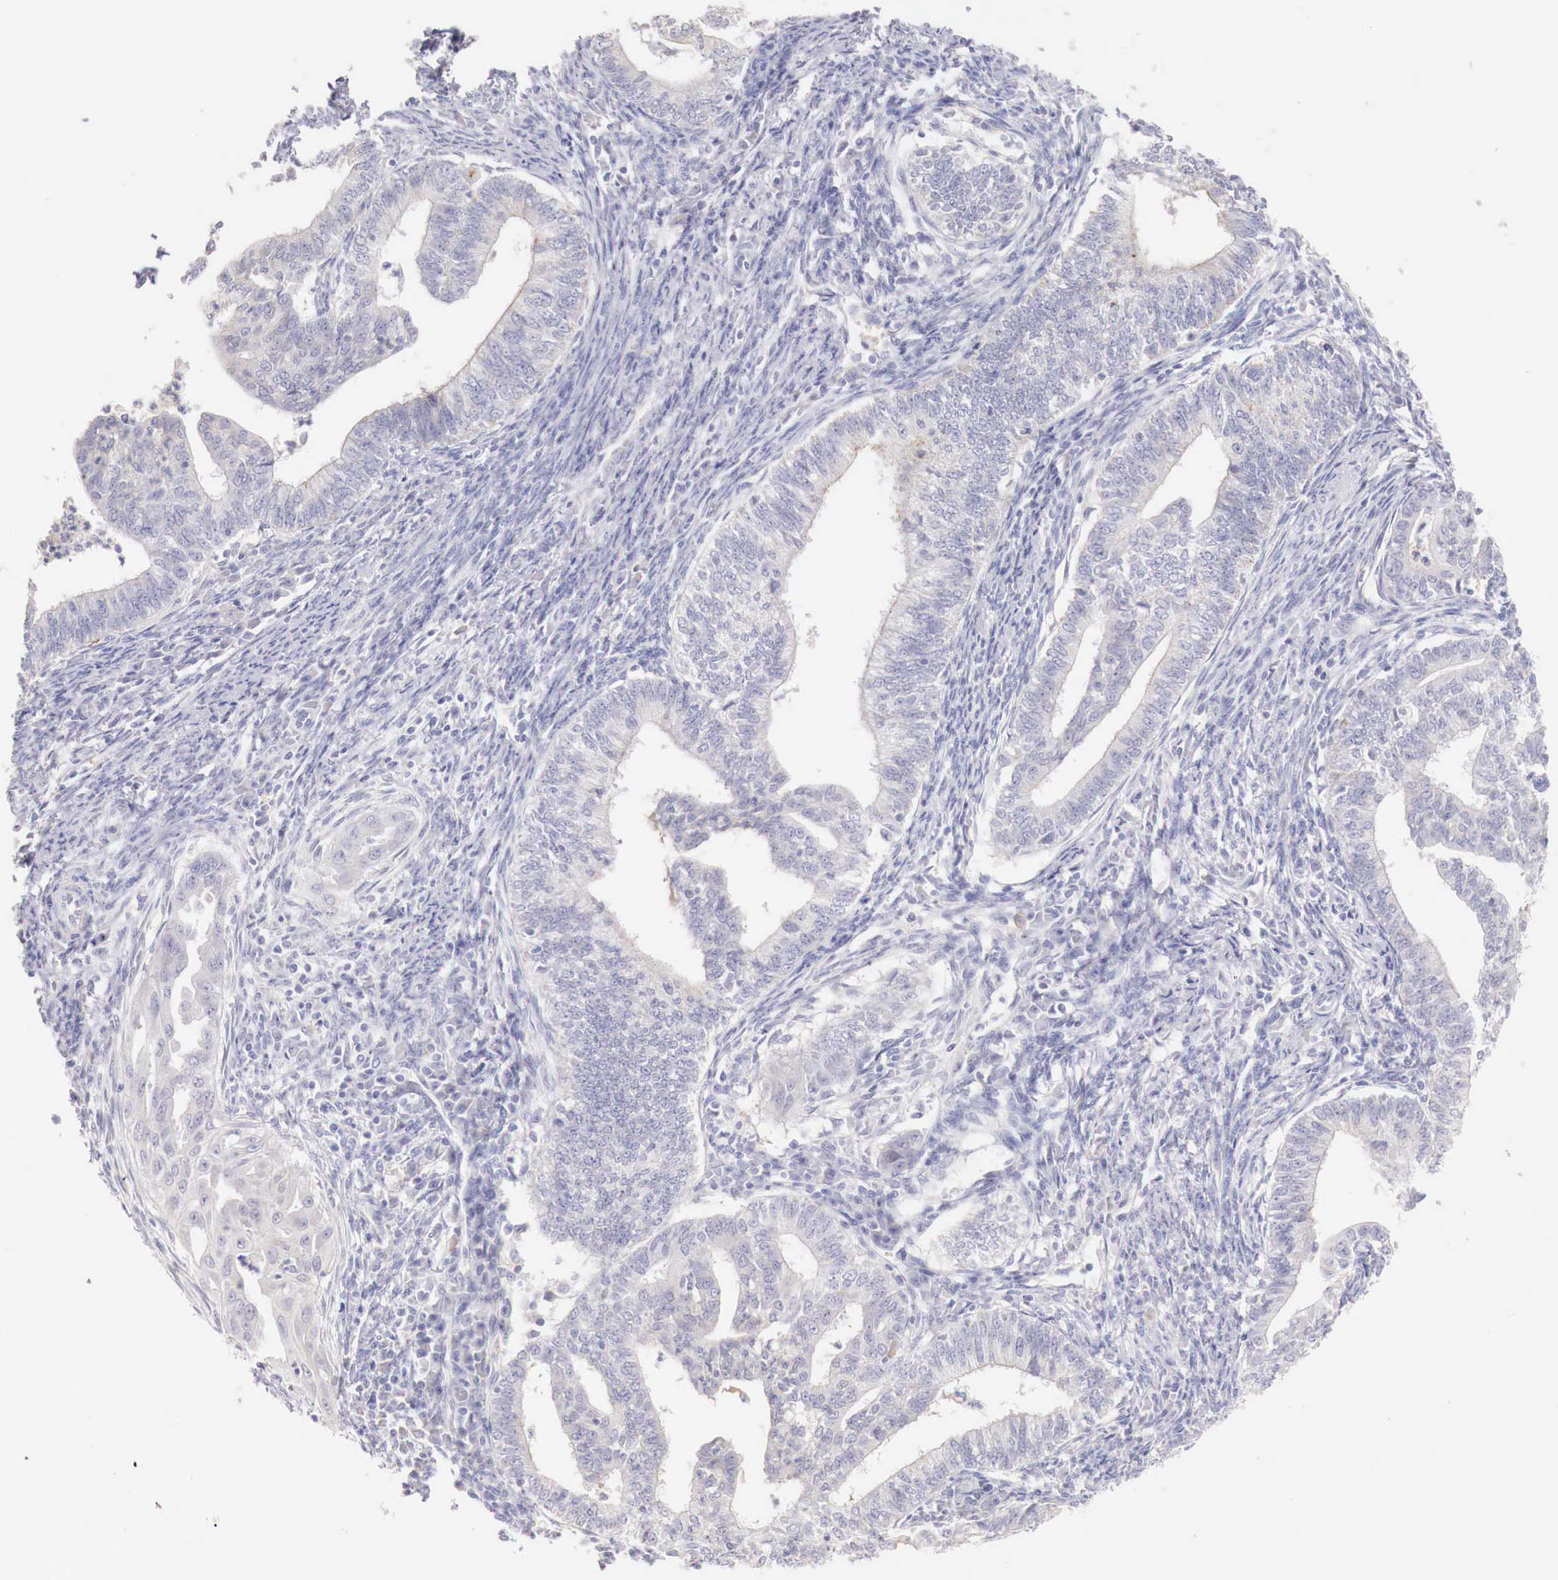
{"staining": {"intensity": "negative", "quantity": "none", "location": "none"}, "tissue": "endometrial cancer", "cell_type": "Tumor cells", "image_type": "cancer", "snomed": [{"axis": "morphology", "description": "Adenocarcinoma, NOS"}, {"axis": "topography", "description": "Endometrium"}], "caption": "DAB immunohistochemical staining of endometrial cancer (adenocarcinoma) displays no significant expression in tumor cells.", "gene": "ITIH6", "patient": {"sex": "female", "age": 66}}